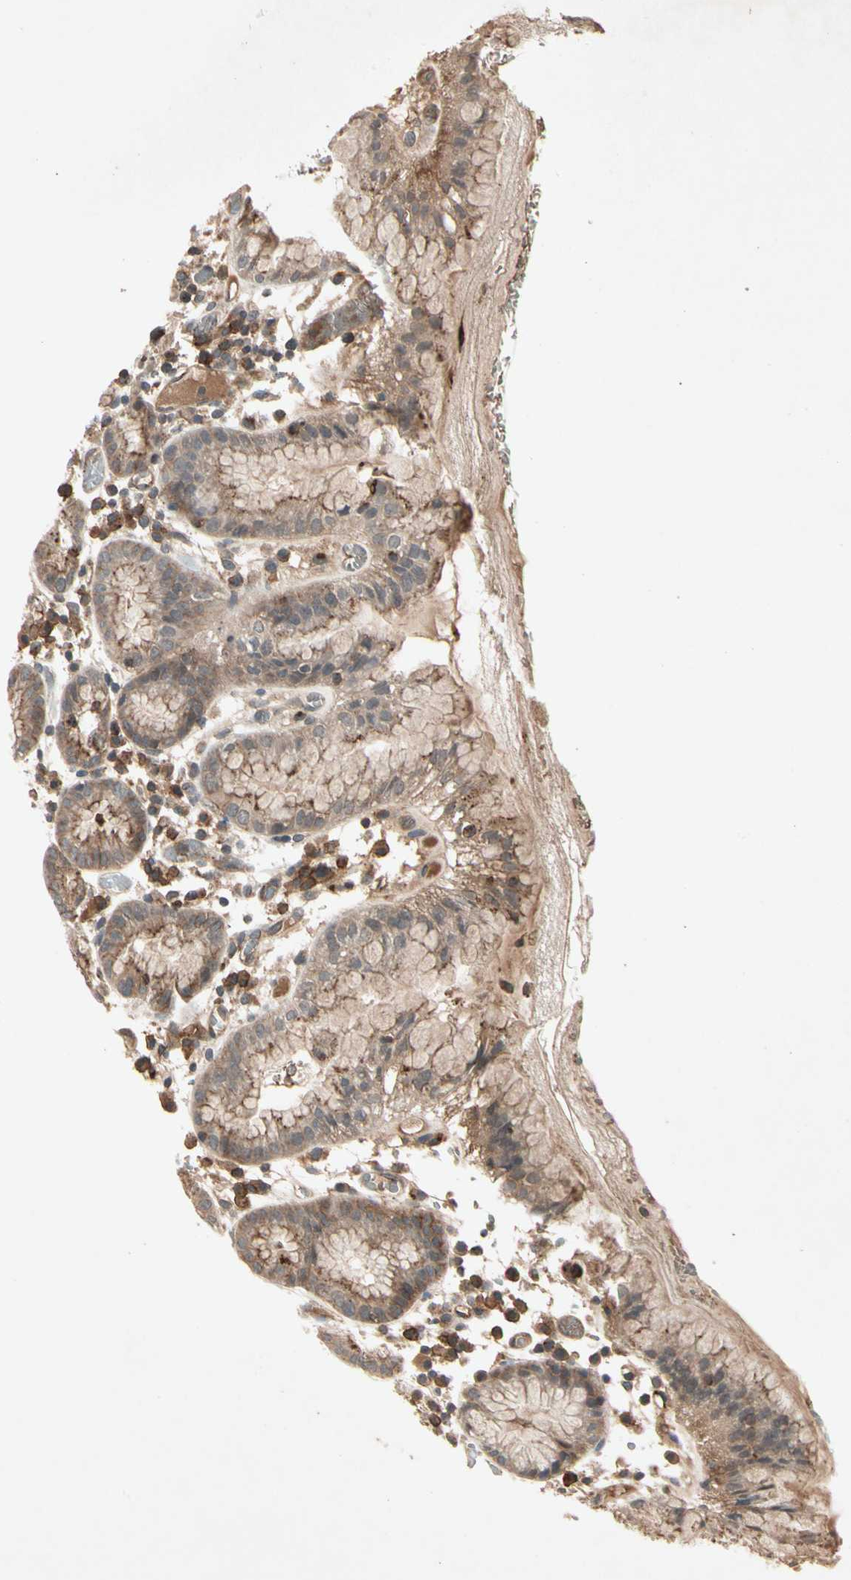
{"staining": {"intensity": "moderate", "quantity": ">75%", "location": "cytoplasmic/membranous"}, "tissue": "stomach", "cell_type": "Glandular cells", "image_type": "normal", "snomed": [{"axis": "morphology", "description": "Normal tissue, NOS"}, {"axis": "topography", "description": "Stomach"}, {"axis": "topography", "description": "Stomach, lower"}], "caption": "This micrograph exhibits immunohistochemistry (IHC) staining of unremarkable human stomach, with medium moderate cytoplasmic/membranous expression in approximately >75% of glandular cells.", "gene": "FLOT1", "patient": {"sex": "female", "age": 75}}